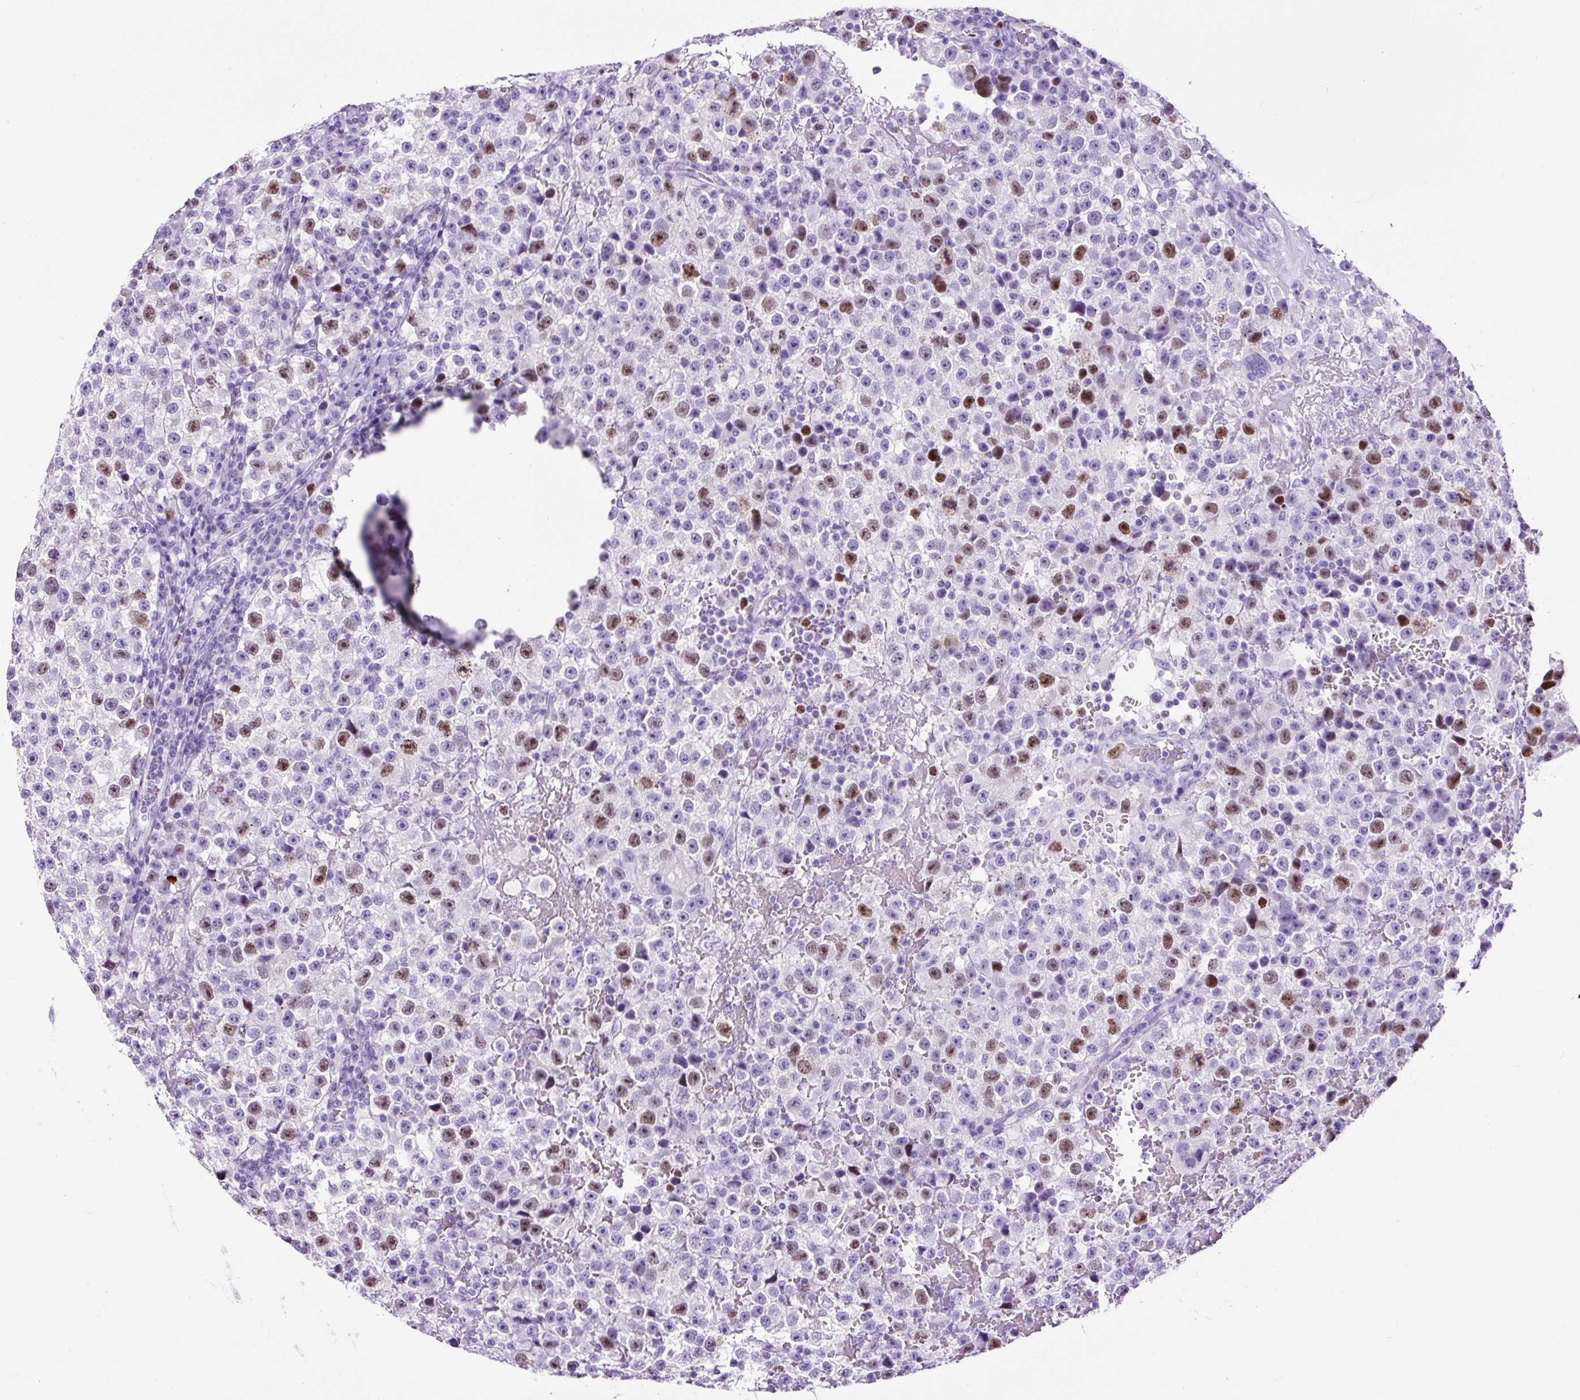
{"staining": {"intensity": "moderate", "quantity": "<25%", "location": "nuclear"}, "tissue": "testis cancer", "cell_type": "Tumor cells", "image_type": "cancer", "snomed": [{"axis": "morphology", "description": "Seminoma, NOS"}, {"axis": "topography", "description": "Testis"}], "caption": "Immunohistochemistry (IHC) image of neoplastic tissue: testis cancer stained using immunohistochemistry reveals low levels of moderate protein expression localized specifically in the nuclear of tumor cells, appearing as a nuclear brown color.", "gene": "RACGAP1", "patient": {"sex": "male", "age": 22}}